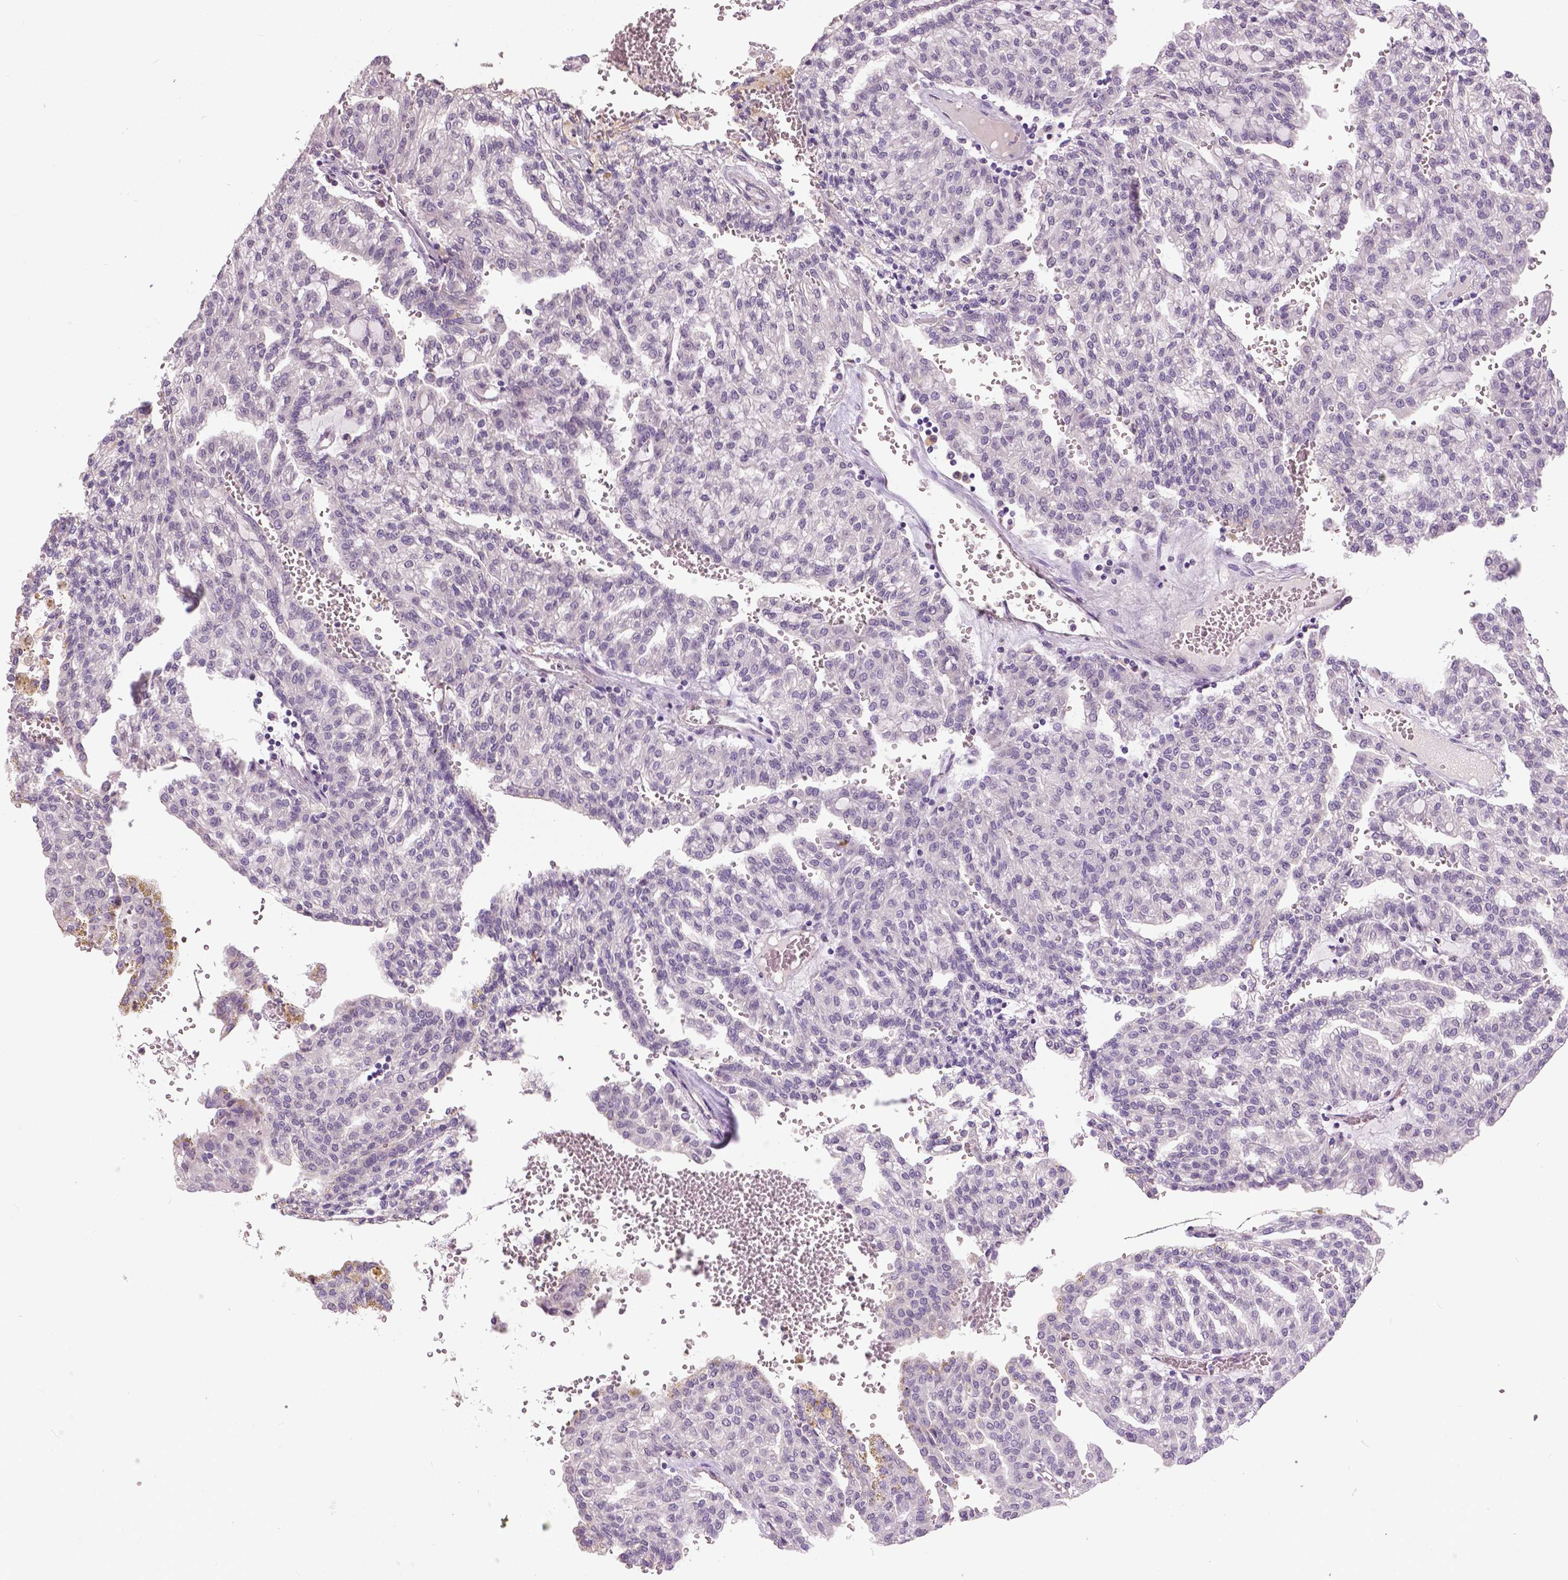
{"staining": {"intensity": "negative", "quantity": "none", "location": "none"}, "tissue": "renal cancer", "cell_type": "Tumor cells", "image_type": "cancer", "snomed": [{"axis": "morphology", "description": "Adenocarcinoma, NOS"}, {"axis": "topography", "description": "Kidney"}], "caption": "Tumor cells are negative for protein expression in human adenocarcinoma (renal).", "gene": "FOXA1", "patient": {"sex": "male", "age": 63}}